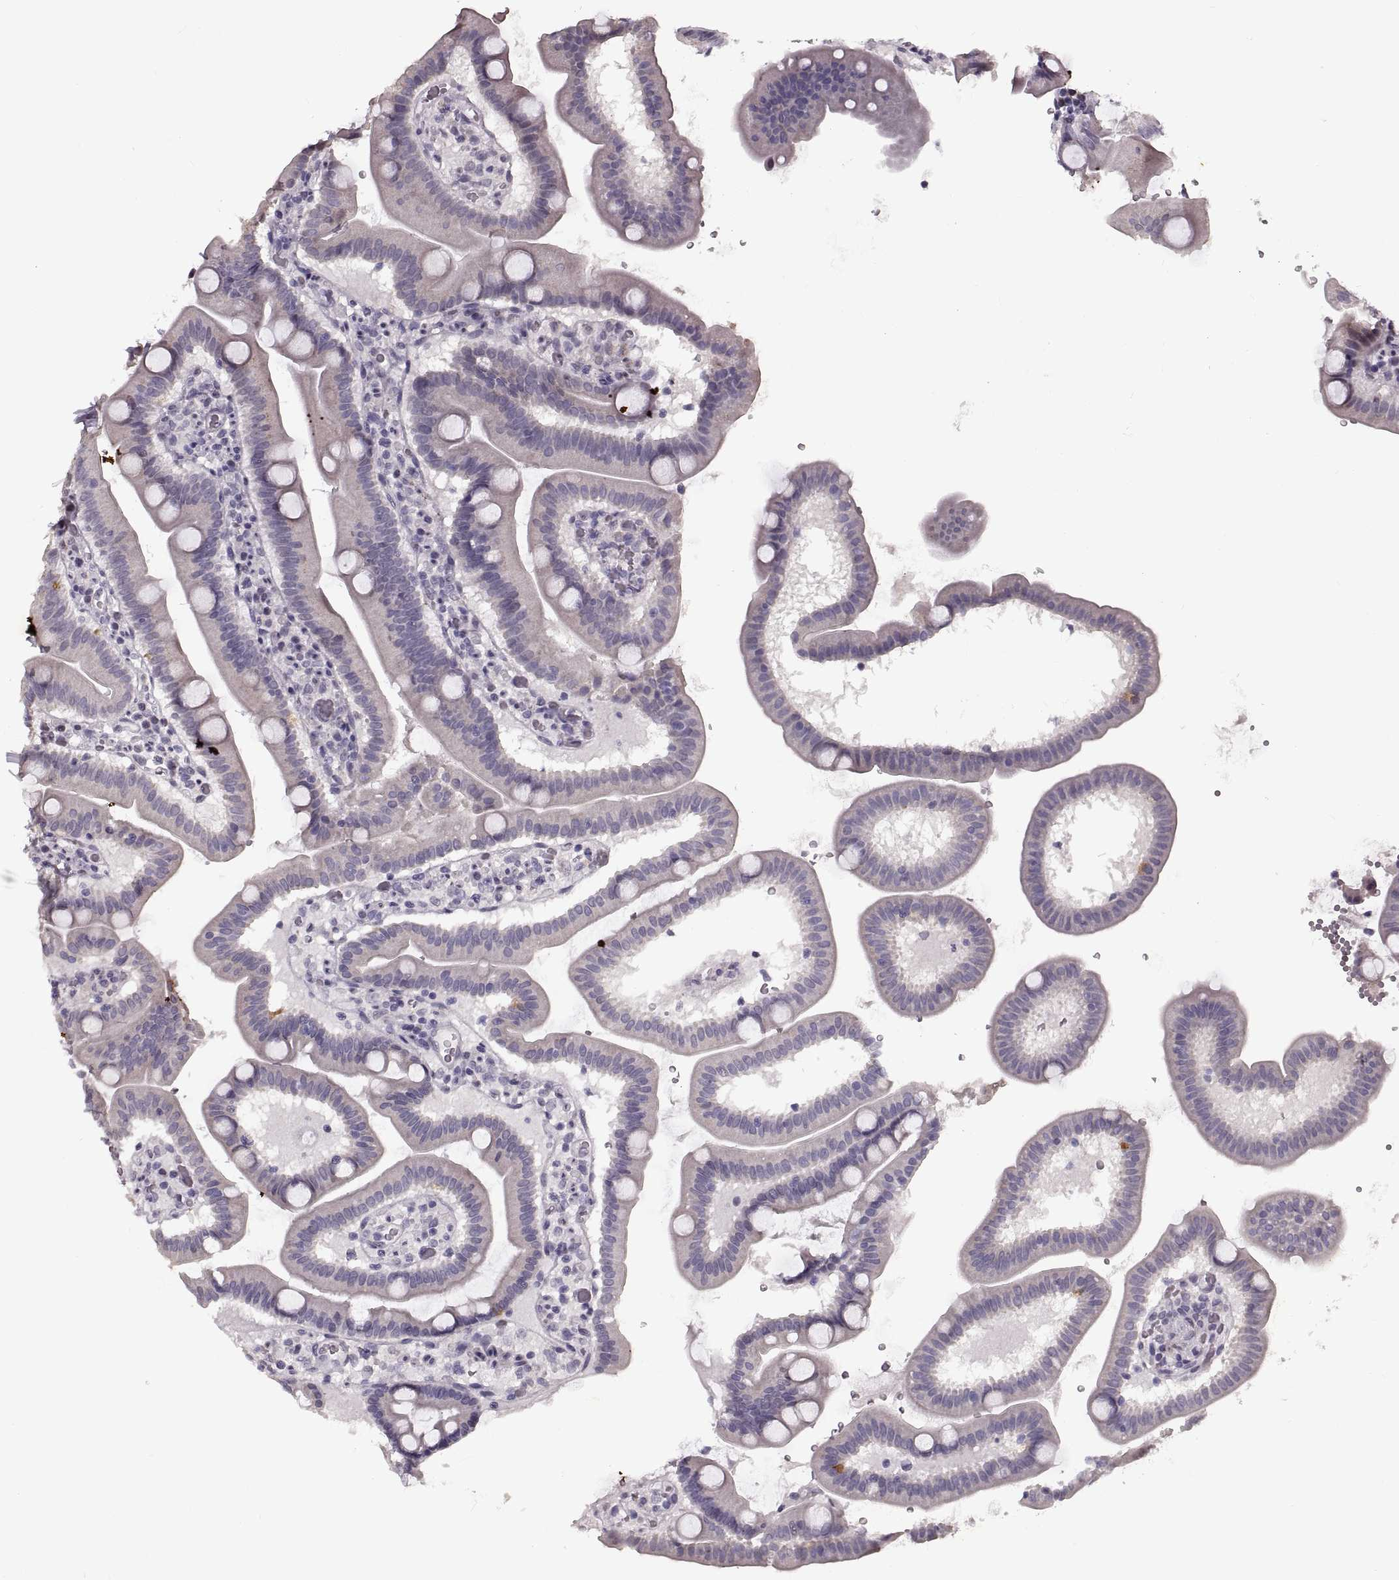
{"staining": {"intensity": "negative", "quantity": "none", "location": "none"}, "tissue": "duodenum", "cell_type": "Glandular cells", "image_type": "normal", "snomed": [{"axis": "morphology", "description": "Normal tissue, NOS"}, {"axis": "topography", "description": "Duodenum"}], "caption": "Protein analysis of normal duodenum displays no significant positivity in glandular cells.", "gene": "PRSS37", "patient": {"sex": "male", "age": 59}}